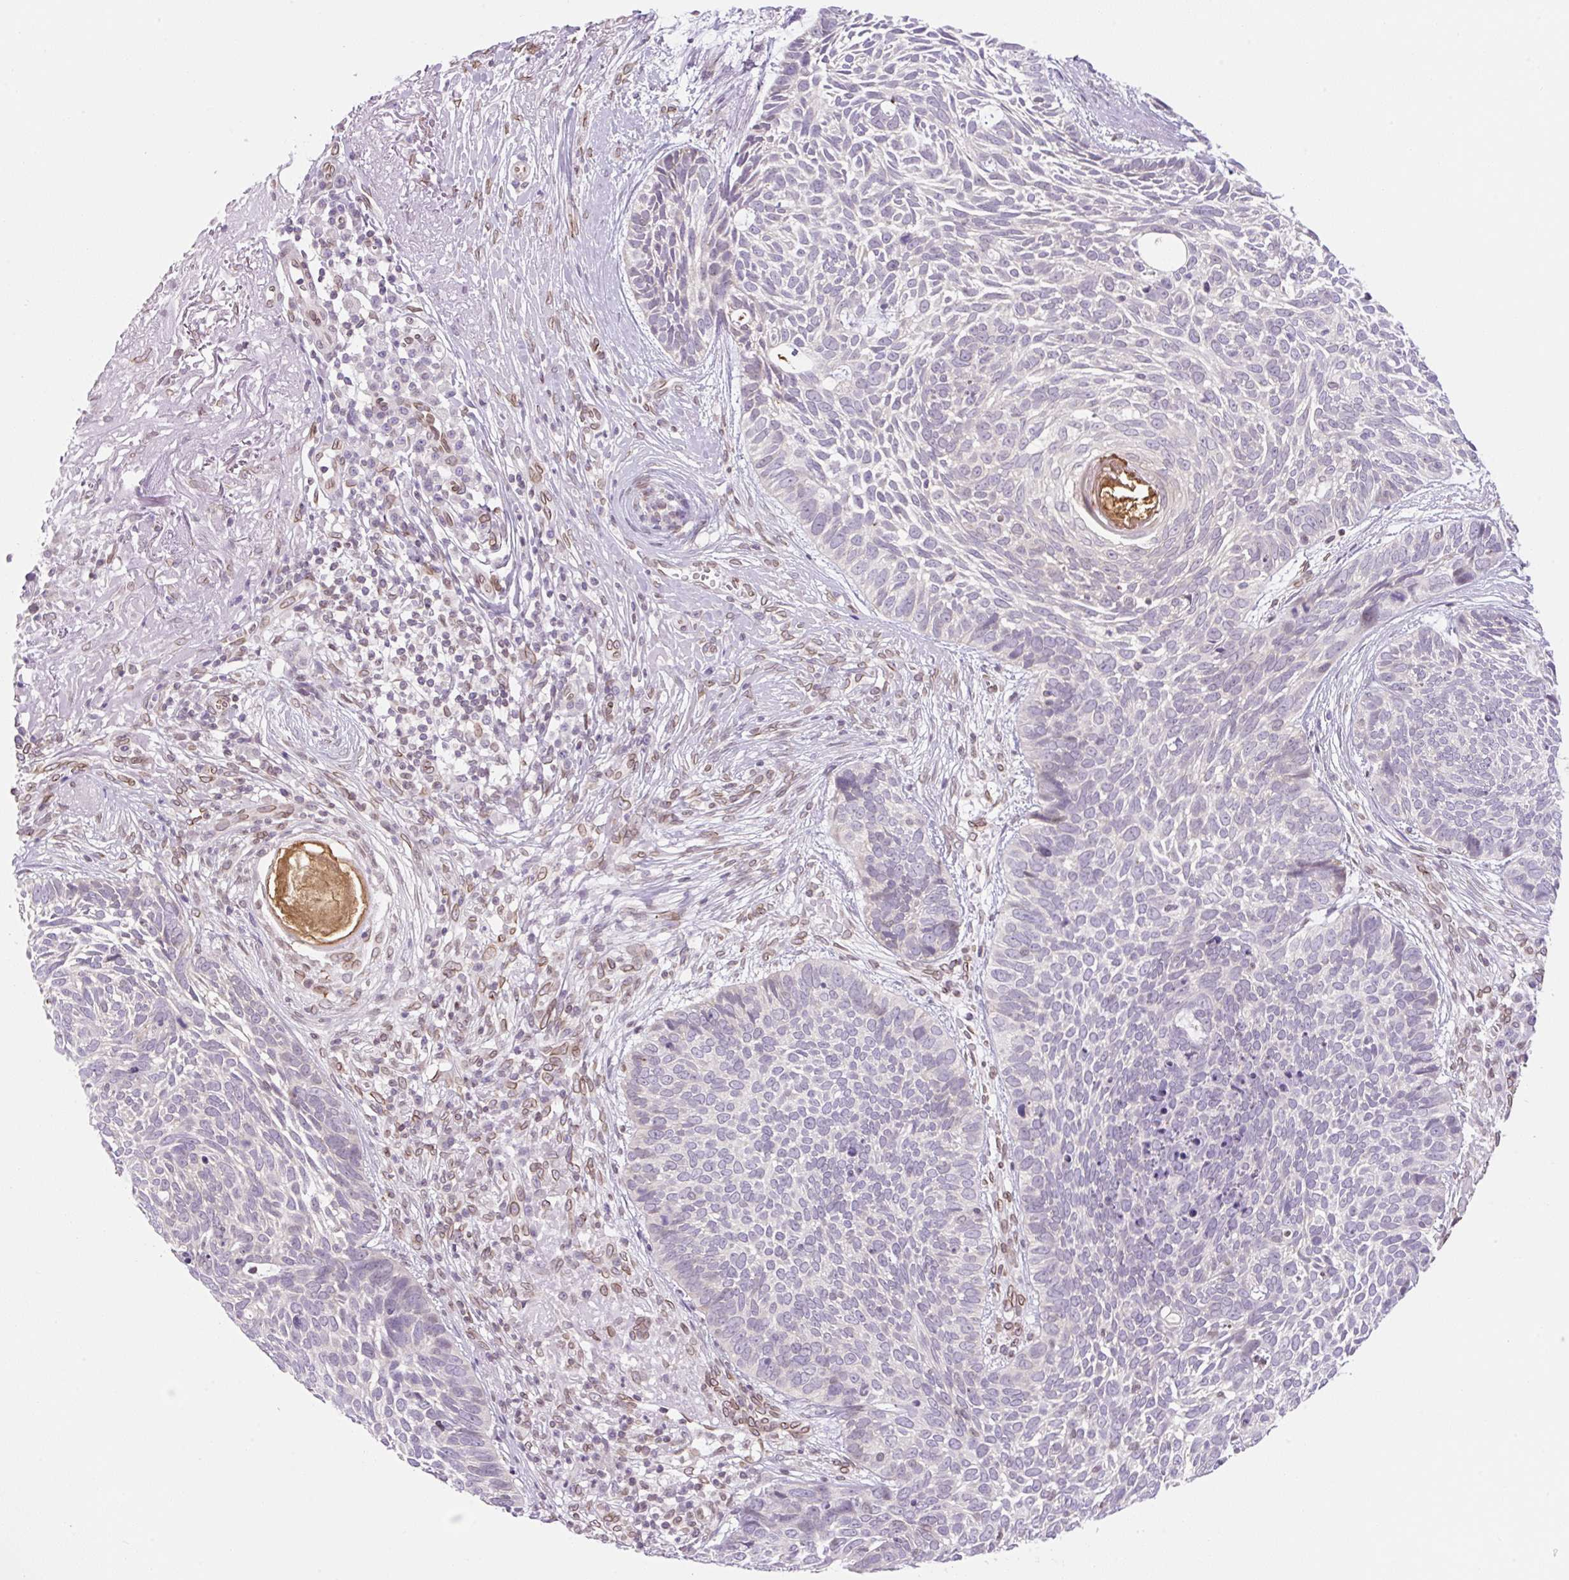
{"staining": {"intensity": "negative", "quantity": "none", "location": "none"}, "tissue": "skin cancer", "cell_type": "Tumor cells", "image_type": "cancer", "snomed": [{"axis": "morphology", "description": "Basal cell carcinoma"}, {"axis": "topography", "description": "Skin"}, {"axis": "topography", "description": "Skin of face"}], "caption": "Image shows no significant protein staining in tumor cells of skin cancer (basal cell carcinoma).", "gene": "SYNE3", "patient": {"sex": "female", "age": 95}}